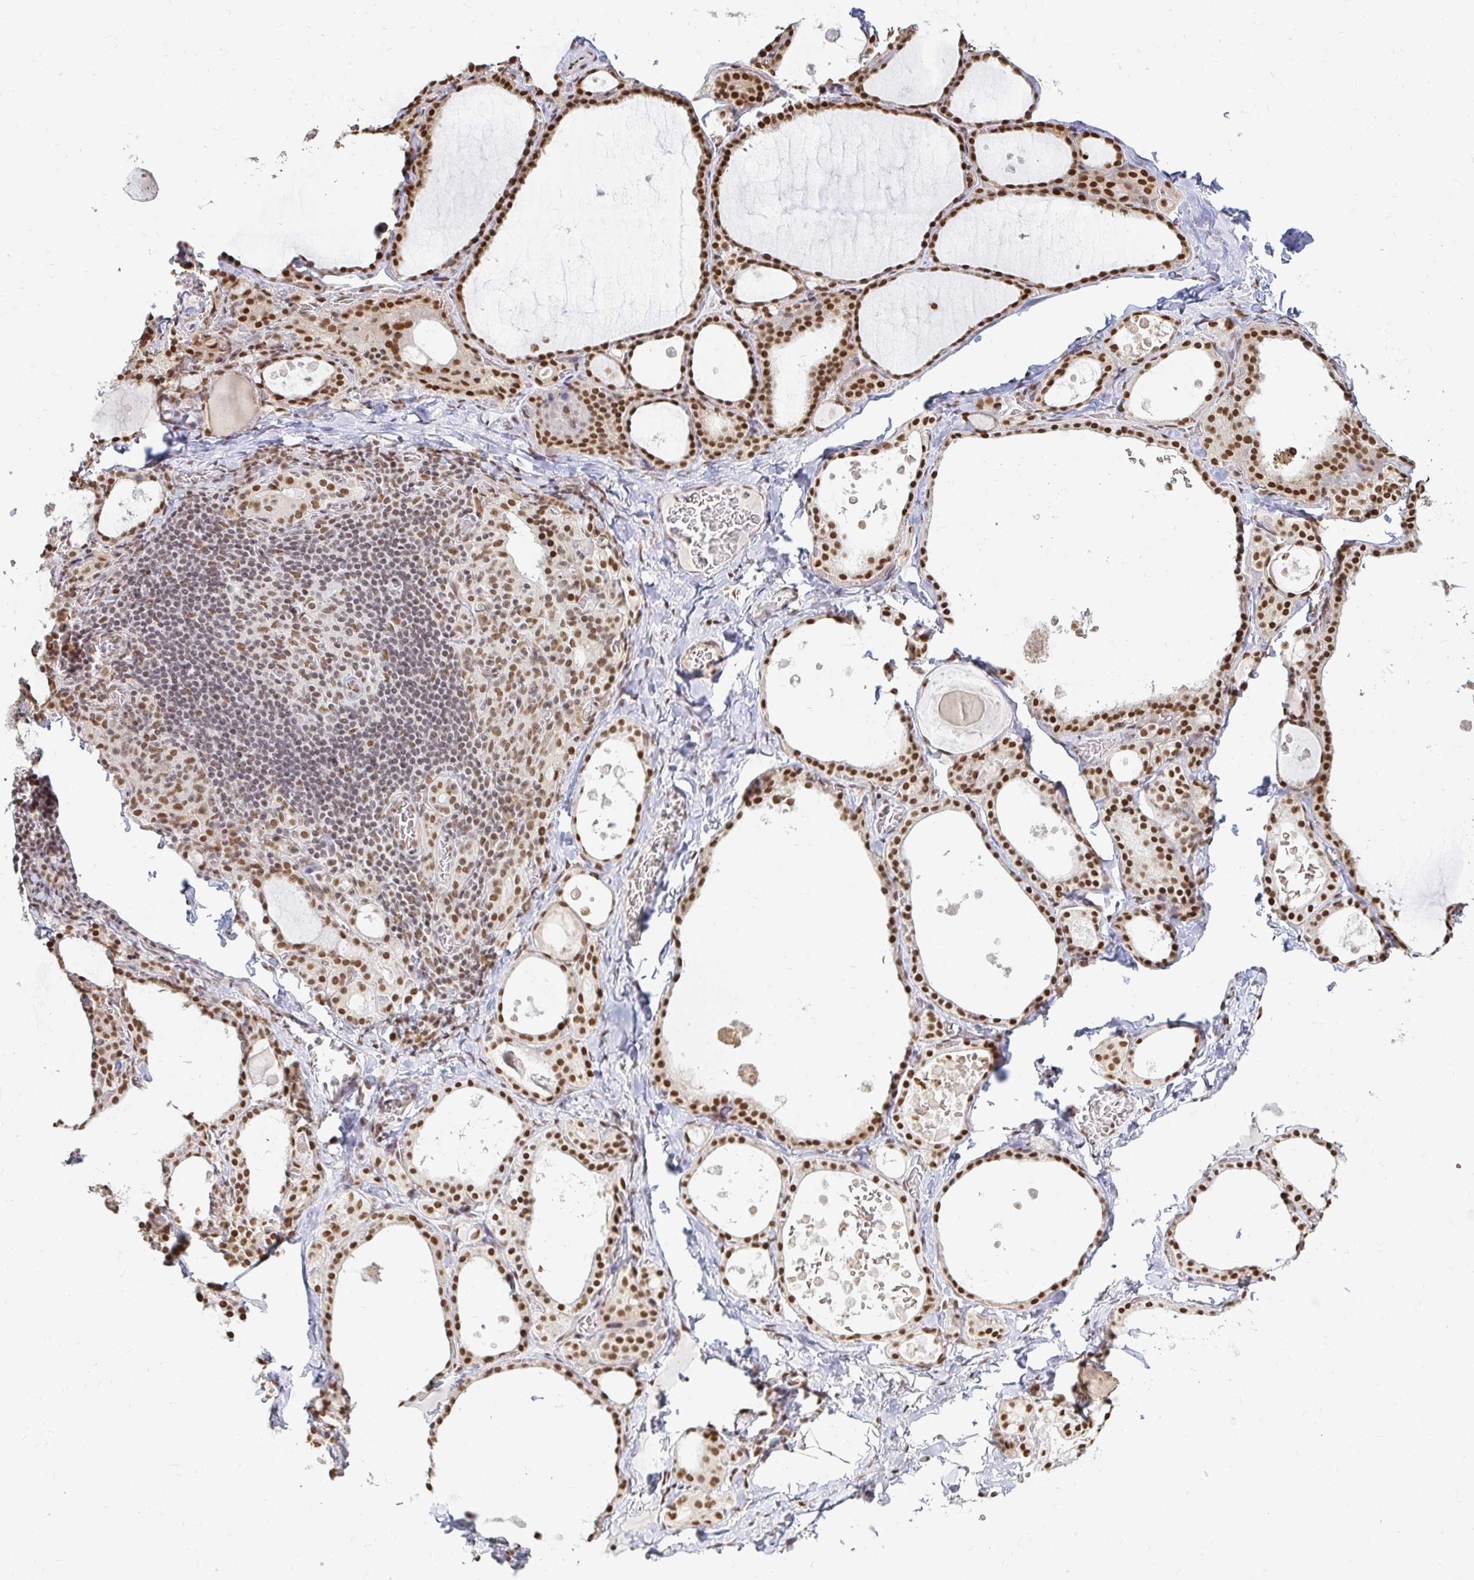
{"staining": {"intensity": "strong", "quantity": ">75%", "location": "nuclear"}, "tissue": "thyroid gland", "cell_type": "Glandular cells", "image_type": "normal", "snomed": [{"axis": "morphology", "description": "Normal tissue, NOS"}, {"axis": "topography", "description": "Thyroid gland"}], "caption": "An immunohistochemistry (IHC) micrograph of normal tissue is shown. Protein staining in brown shows strong nuclear positivity in thyroid gland within glandular cells. (Brightfield microscopy of DAB IHC at high magnification).", "gene": "HNRNPU", "patient": {"sex": "male", "age": 56}}